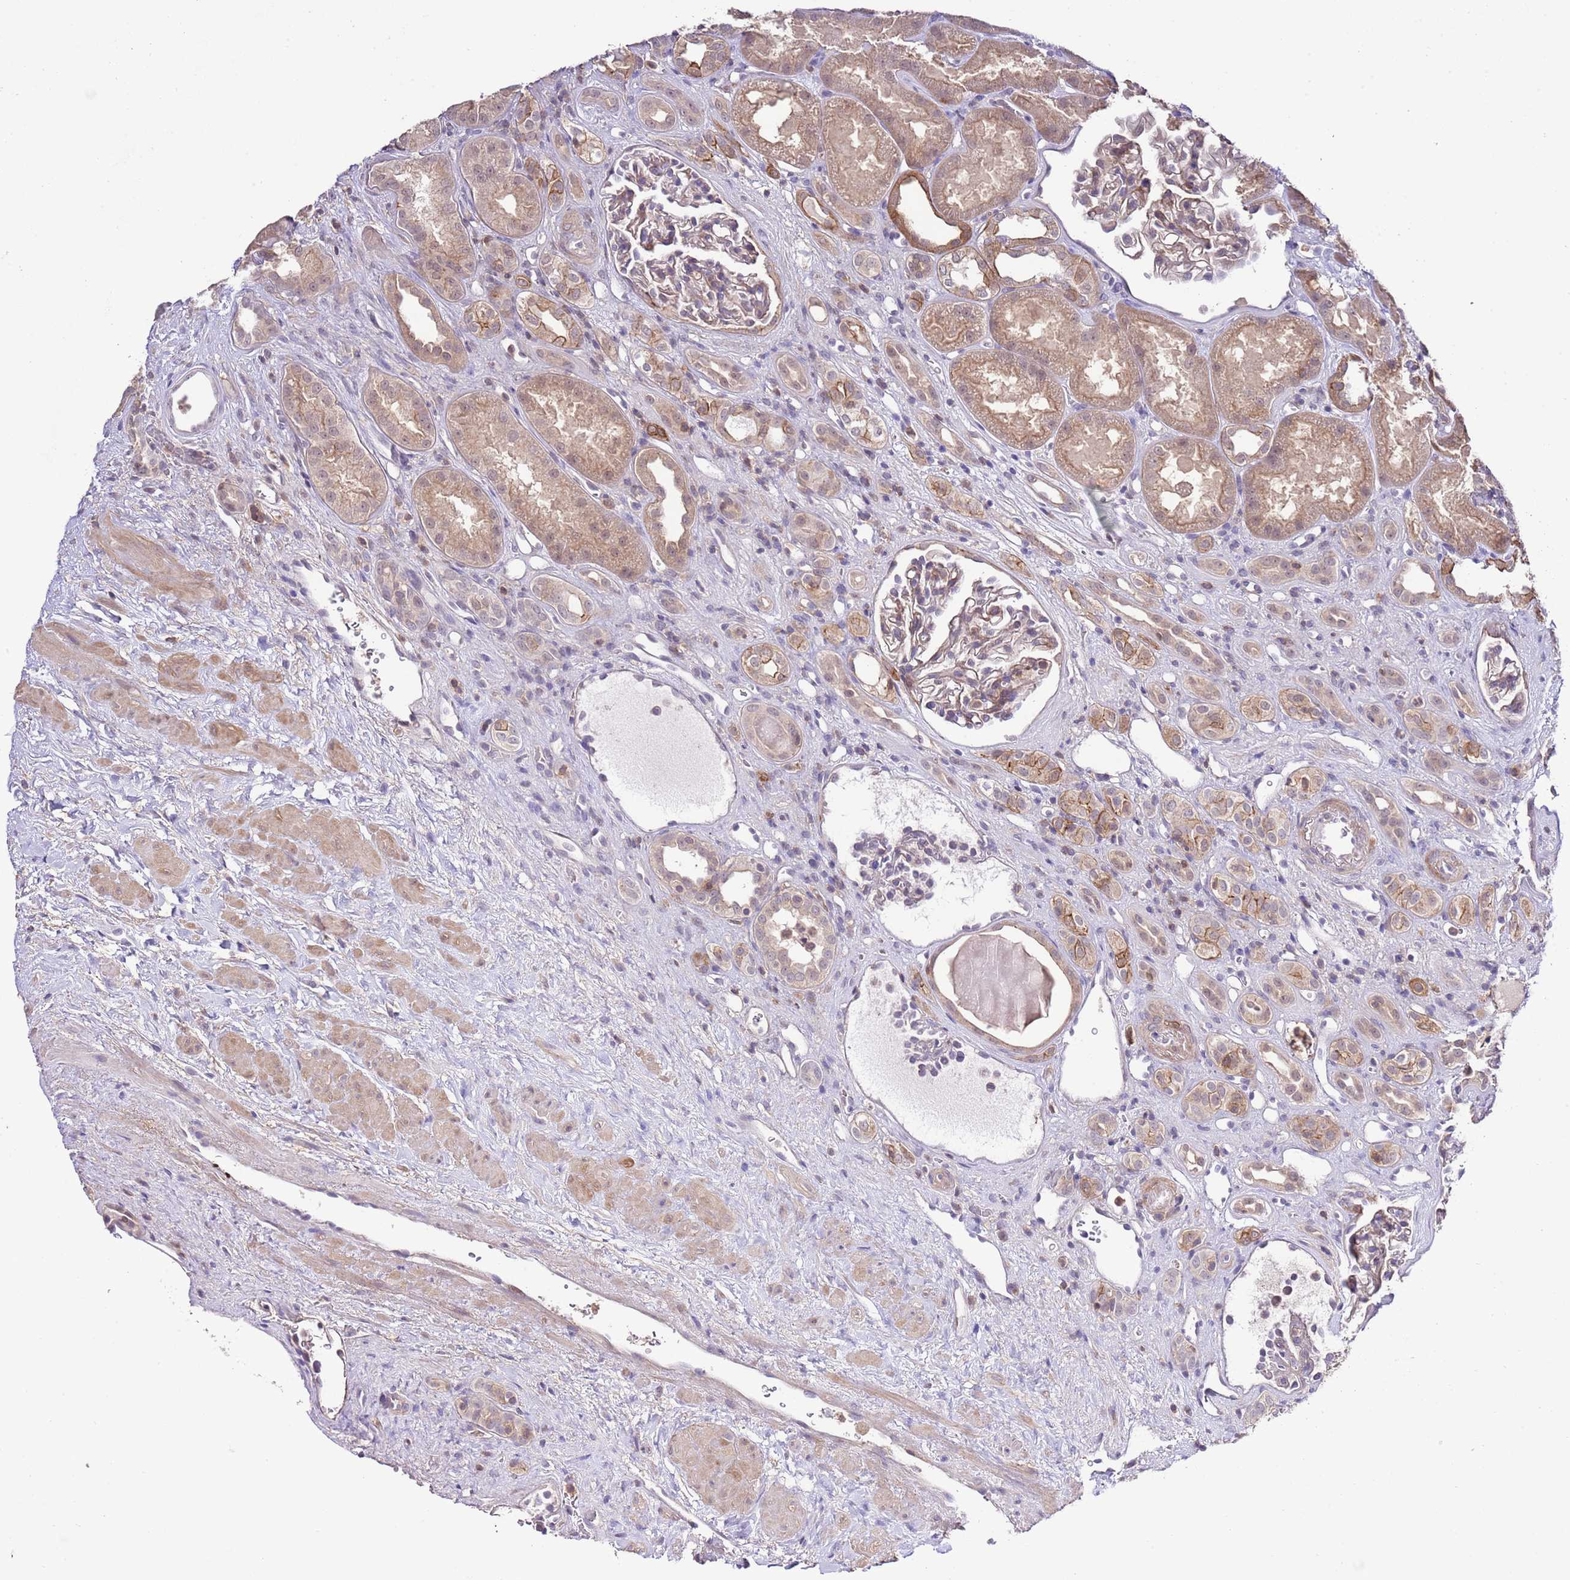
{"staining": {"intensity": "weak", "quantity": ">75%", "location": "cytoplasmic/membranous"}, "tissue": "kidney", "cell_type": "Cells in glomeruli", "image_type": "normal", "snomed": [{"axis": "morphology", "description": "Normal tissue, NOS"}, {"axis": "topography", "description": "Kidney"}], "caption": "Immunohistochemistry (IHC) staining of benign kidney, which demonstrates low levels of weak cytoplasmic/membranous positivity in about >75% of cells in glomeruli indicating weak cytoplasmic/membranous protein expression. The staining was performed using DAB (3,3'-diaminobenzidine) (brown) for protein detection and nuclei were counterstained in hematoxylin (blue).", "gene": "EFHD1", "patient": {"sex": "male", "age": 61}}